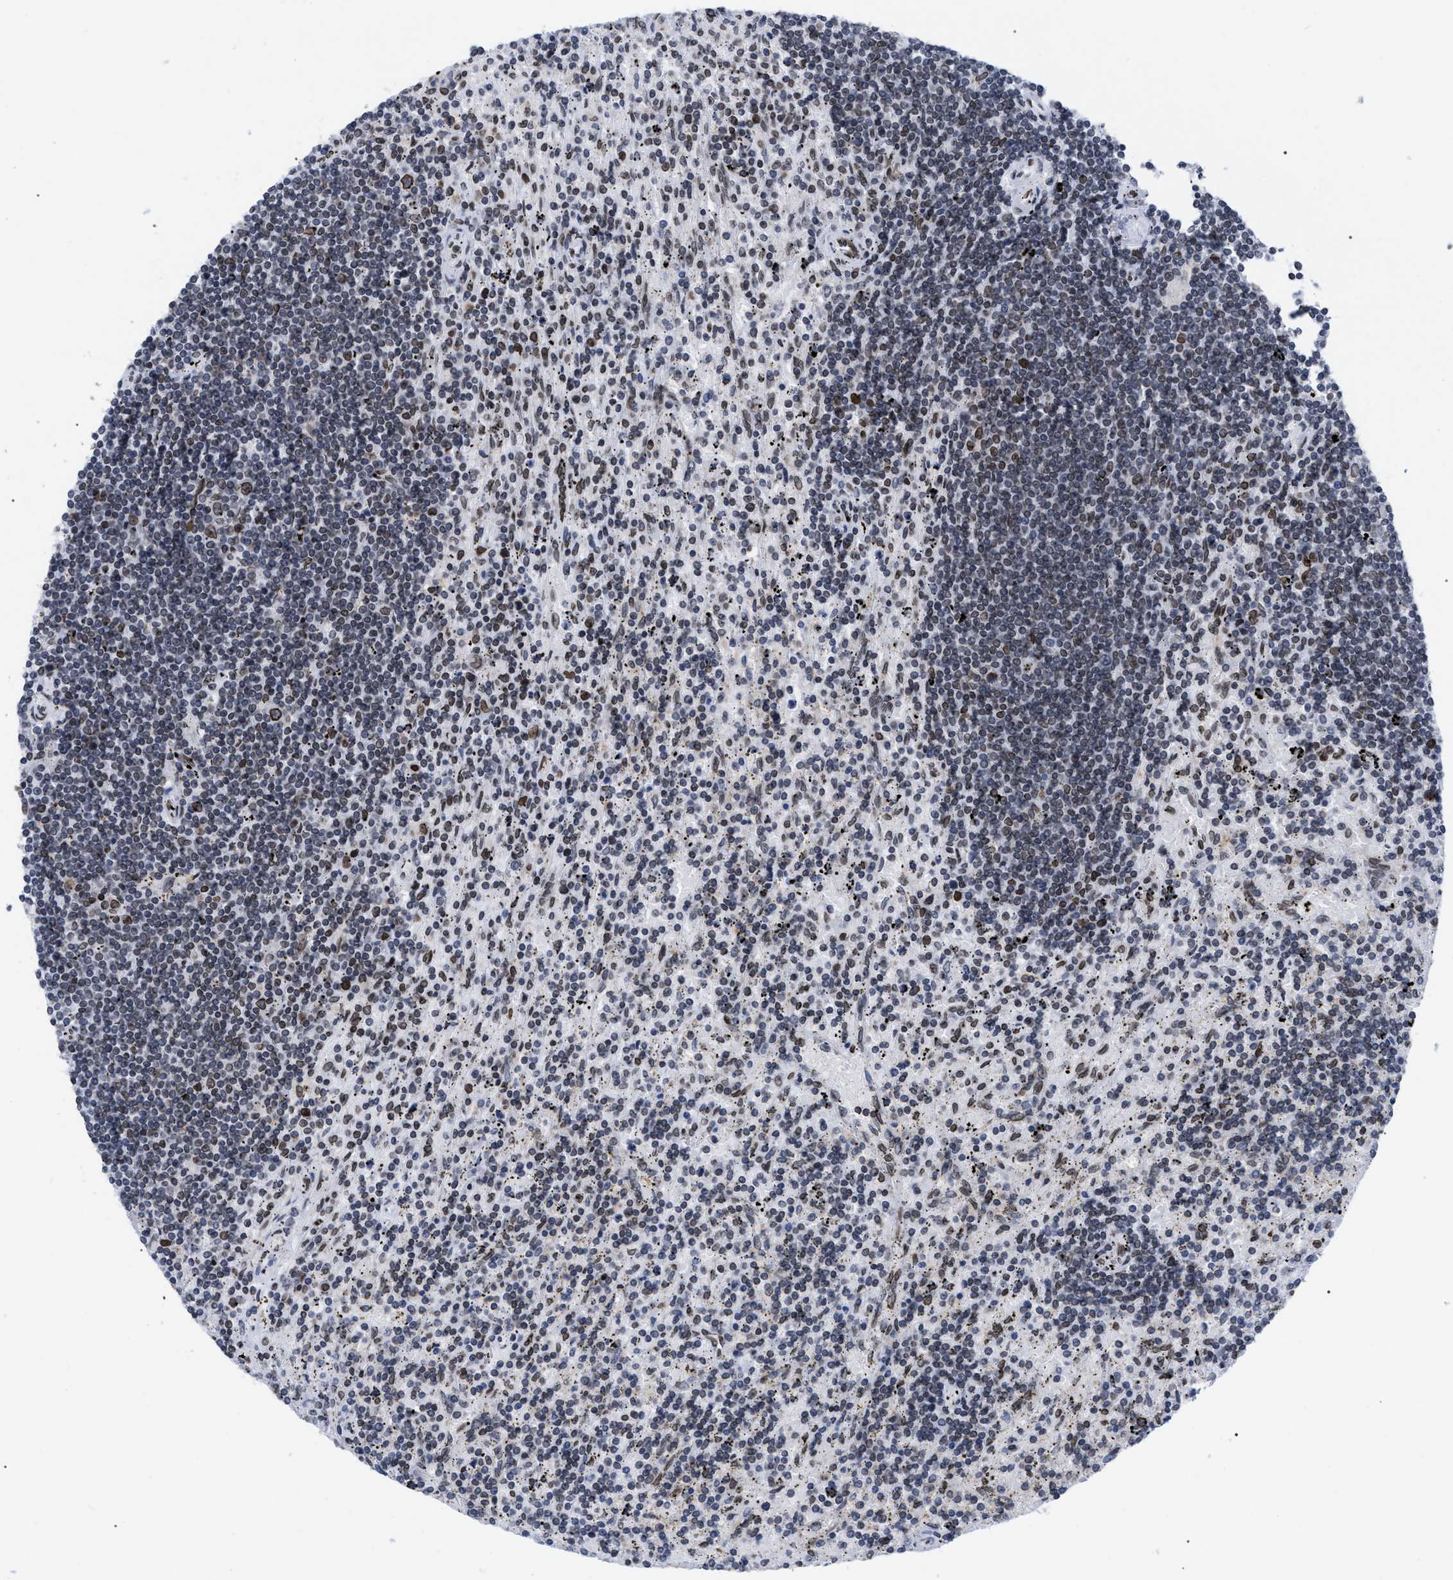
{"staining": {"intensity": "moderate", "quantity": "<25%", "location": "cytoplasmic/membranous,nuclear"}, "tissue": "lymphoma", "cell_type": "Tumor cells", "image_type": "cancer", "snomed": [{"axis": "morphology", "description": "Malignant lymphoma, non-Hodgkin's type, Low grade"}, {"axis": "topography", "description": "Spleen"}], "caption": "This histopathology image displays IHC staining of malignant lymphoma, non-Hodgkin's type (low-grade), with low moderate cytoplasmic/membranous and nuclear expression in about <25% of tumor cells.", "gene": "TPR", "patient": {"sex": "male", "age": 76}}